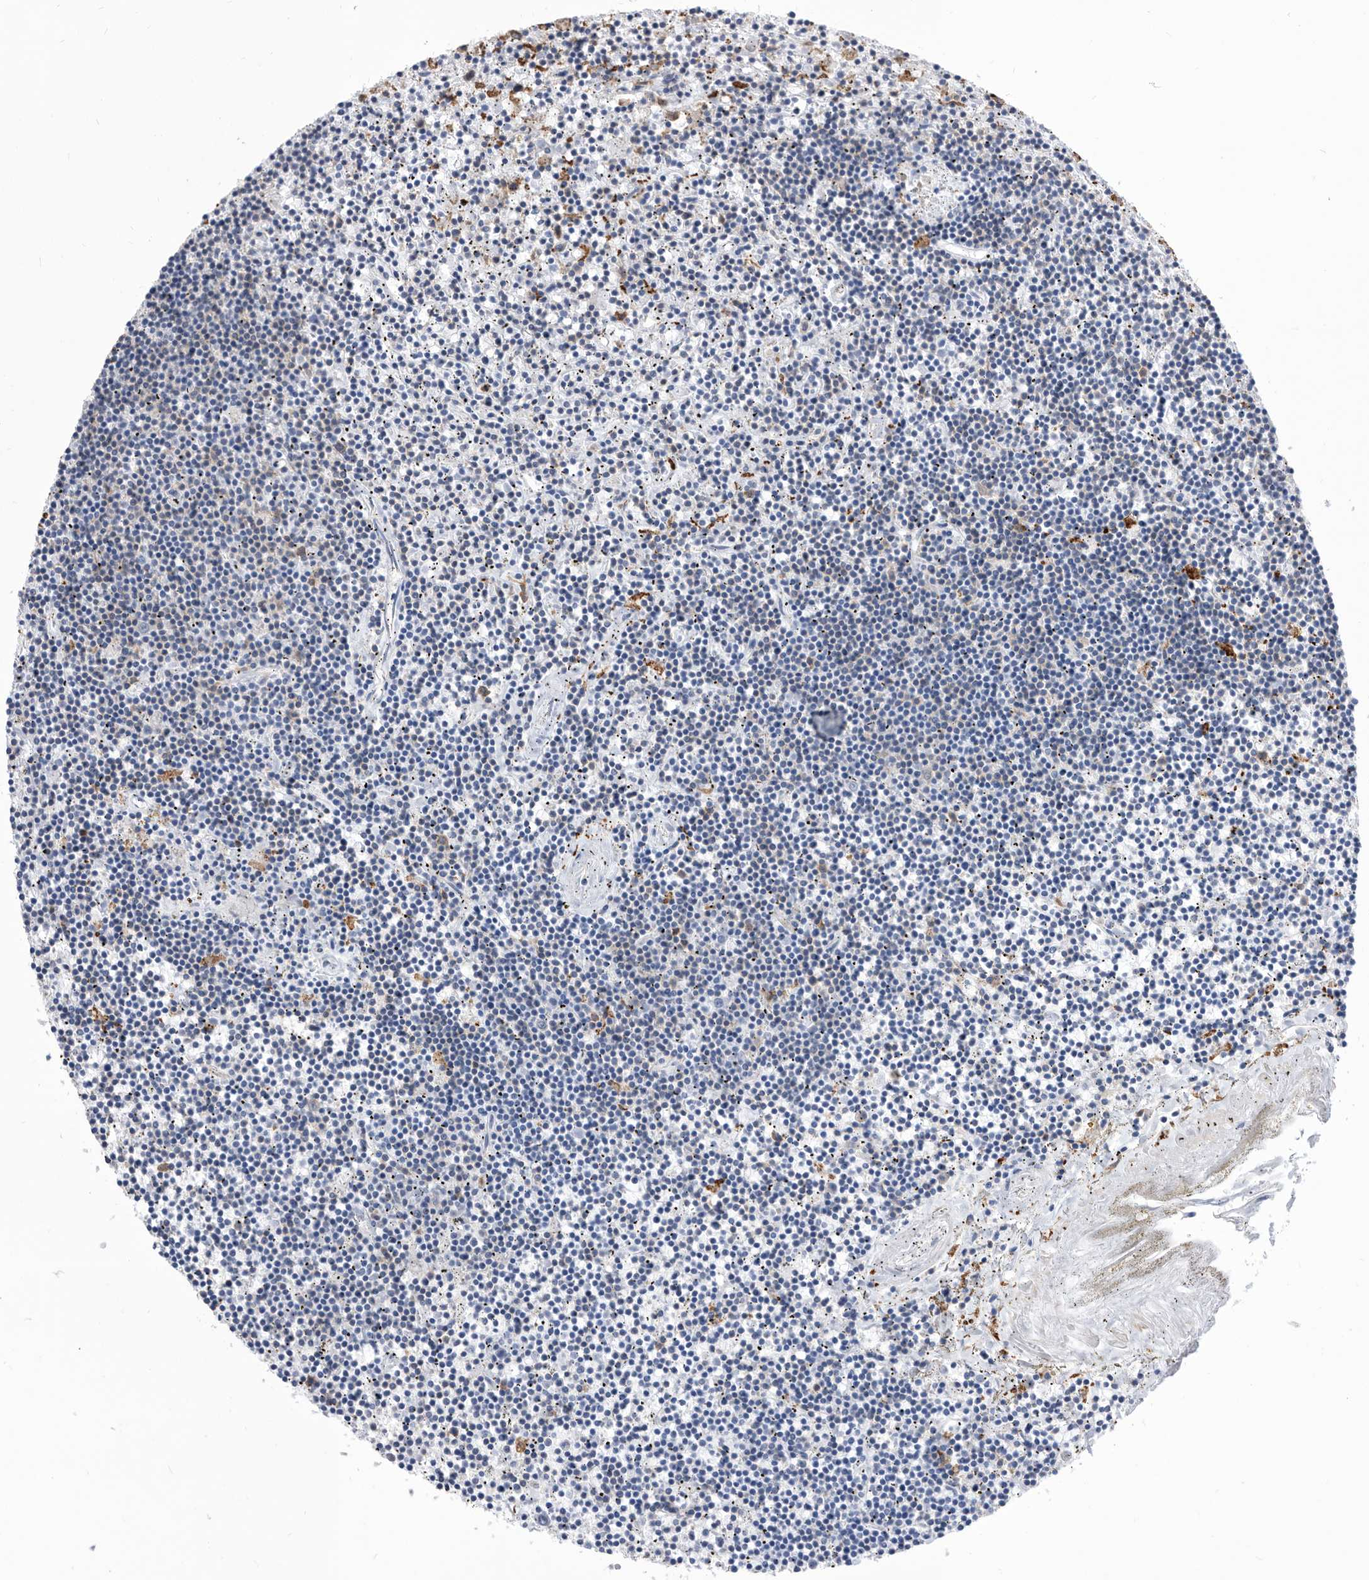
{"staining": {"intensity": "negative", "quantity": "none", "location": "none"}, "tissue": "lymphoma", "cell_type": "Tumor cells", "image_type": "cancer", "snomed": [{"axis": "morphology", "description": "Malignant lymphoma, non-Hodgkin's type, Low grade"}, {"axis": "topography", "description": "Spleen"}], "caption": "This micrograph is of lymphoma stained with immunohistochemistry to label a protein in brown with the nuclei are counter-stained blue. There is no expression in tumor cells.", "gene": "SMG7", "patient": {"sex": "male", "age": 76}}